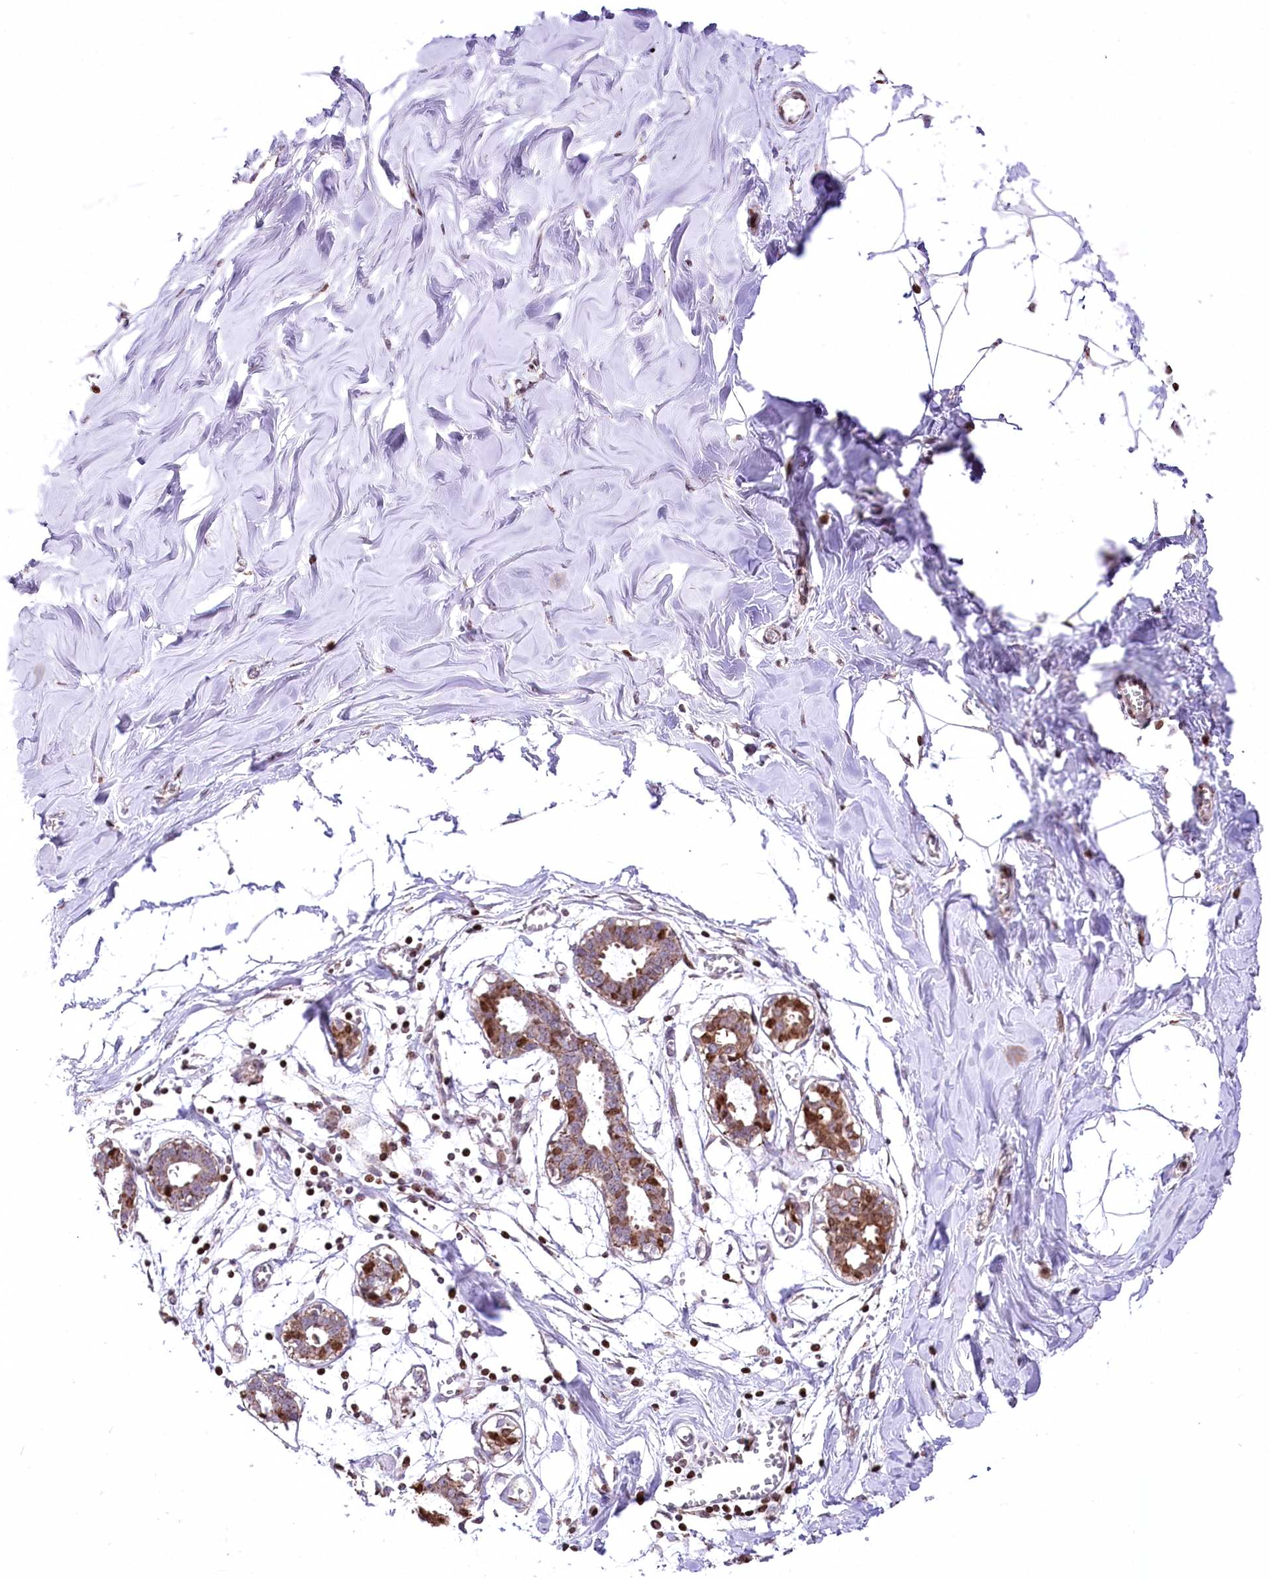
{"staining": {"intensity": "strong", "quantity": ">75%", "location": "nuclear"}, "tissue": "breast", "cell_type": "Adipocytes", "image_type": "normal", "snomed": [{"axis": "morphology", "description": "Normal tissue, NOS"}, {"axis": "topography", "description": "Breast"}], "caption": "Immunohistochemistry micrograph of benign breast: breast stained using IHC reveals high levels of strong protein expression localized specifically in the nuclear of adipocytes, appearing as a nuclear brown color.", "gene": "ZFYVE27", "patient": {"sex": "female", "age": 27}}